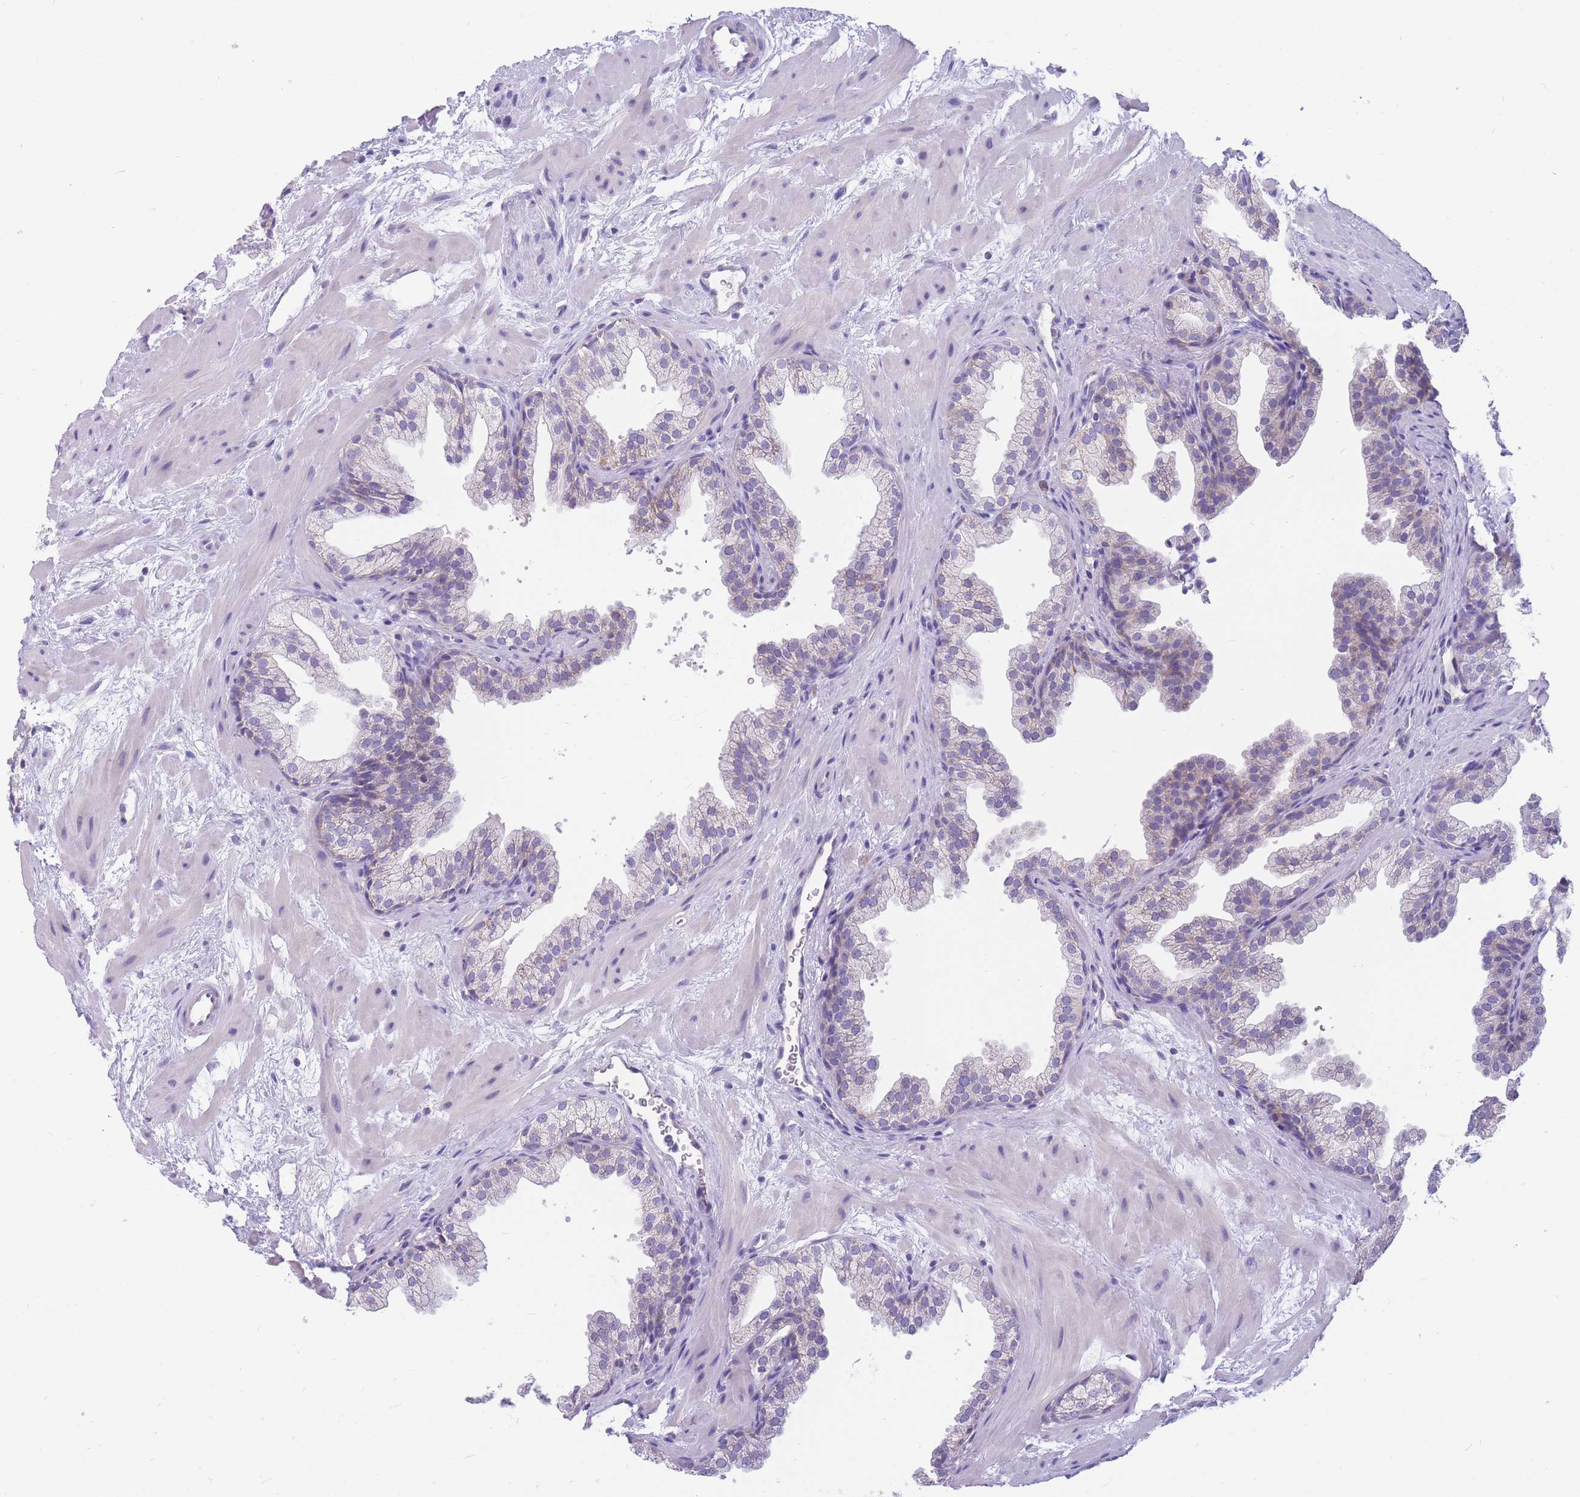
{"staining": {"intensity": "negative", "quantity": "none", "location": "none"}, "tissue": "prostate", "cell_type": "Glandular cells", "image_type": "normal", "snomed": [{"axis": "morphology", "description": "Normal tissue, NOS"}, {"axis": "topography", "description": "Prostate"}], "caption": "Protein analysis of benign prostate exhibits no significant staining in glandular cells. Nuclei are stained in blue.", "gene": "DHRS11", "patient": {"sex": "male", "age": 37}}